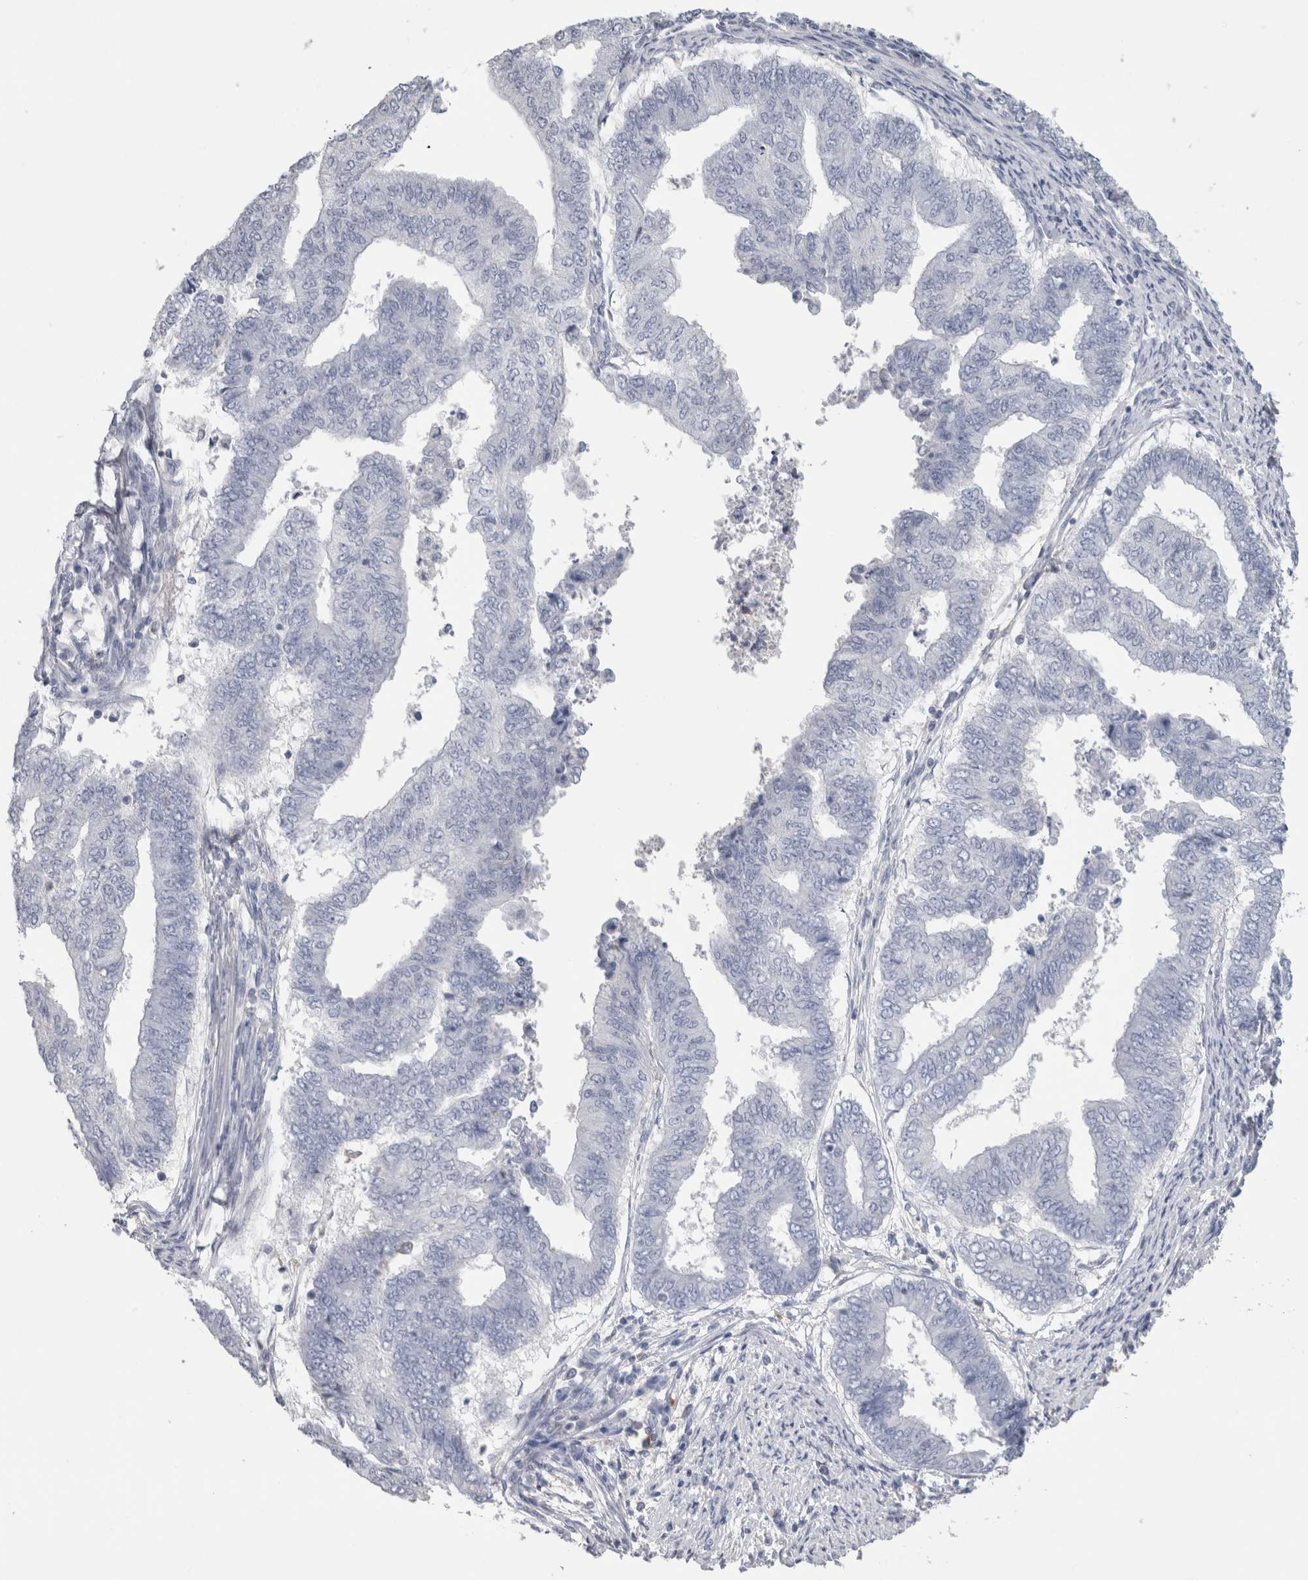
{"staining": {"intensity": "negative", "quantity": "none", "location": "none"}, "tissue": "endometrial cancer", "cell_type": "Tumor cells", "image_type": "cancer", "snomed": [{"axis": "morphology", "description": "Polyp, NOS"}, {"axis": "morphology", "description": "Adenocarcinoma, NOS"}, {"axis": "morphology", "description": "Adenoma, NOS"}, {"axis": "topography", "description": "Endometrium"}], "caption": "Immunohistochemistry (IHC) of human endometrial cancer (adenocarcinoma) exhibits no staining in tumor cells.", "gene": "SCRN1", "patient": {"sex": "female", "age": 79}}